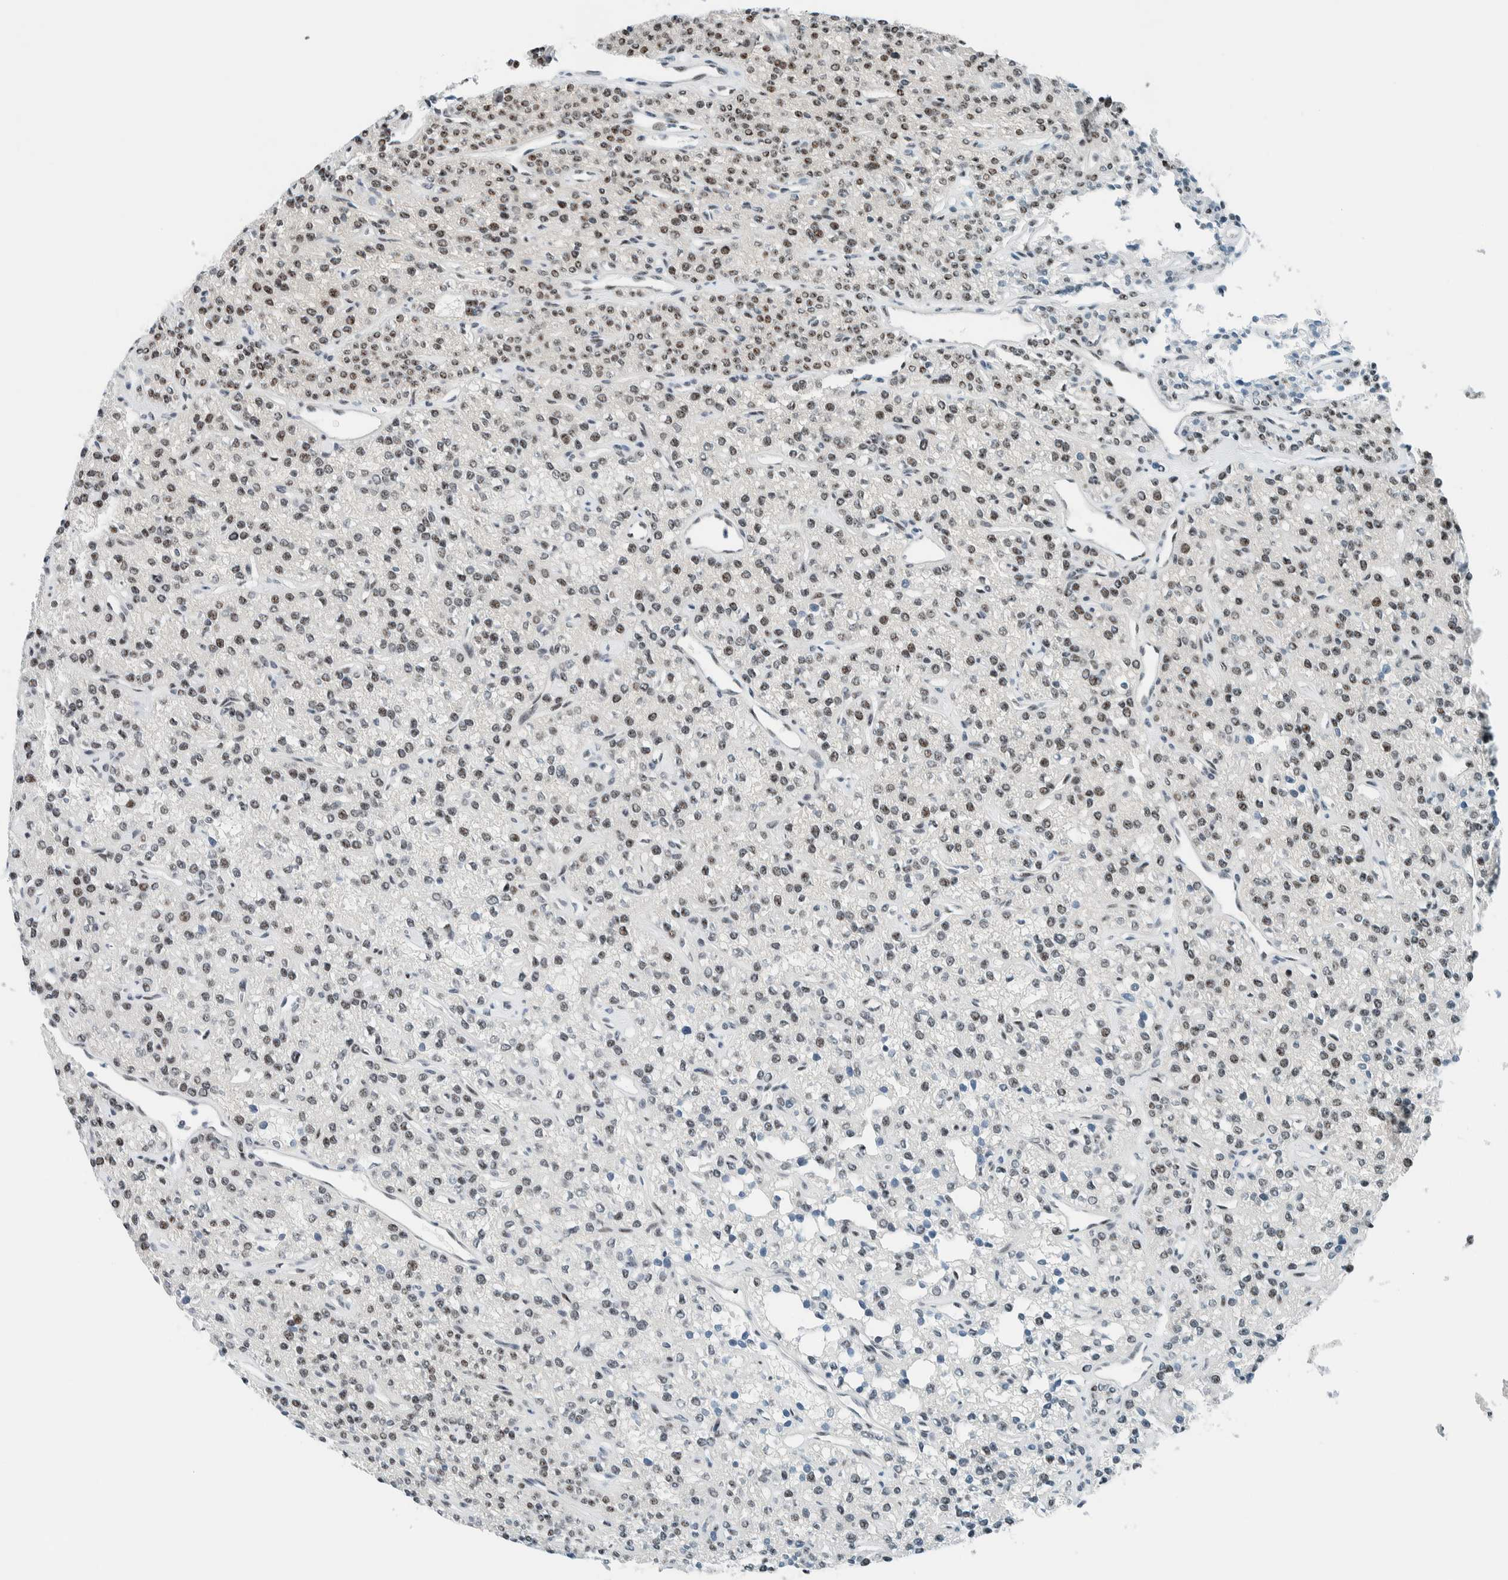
{"staining": {"intensity": "weak", "quantity": ">75%", "location": "nuclear"}, "tissue": "parathyroid gland", "cell_type": "Glandular cells", "image_type": "normal", "snomed": [{"axis": "morphology", "description": "Normal tissue, NOS"}, {"axis": "topography", "description": "Parathyroid gland"}], "caption": "Immunohistochemistry (DAB (3,3'-diaminobenzidine)) staining of benign human parathyroid gland reveals weak nuclear protein positivity in approximately >75% of glandular cells.", "gene": "CYSRT1", "patient": {"sex": "male", "age": 46}}